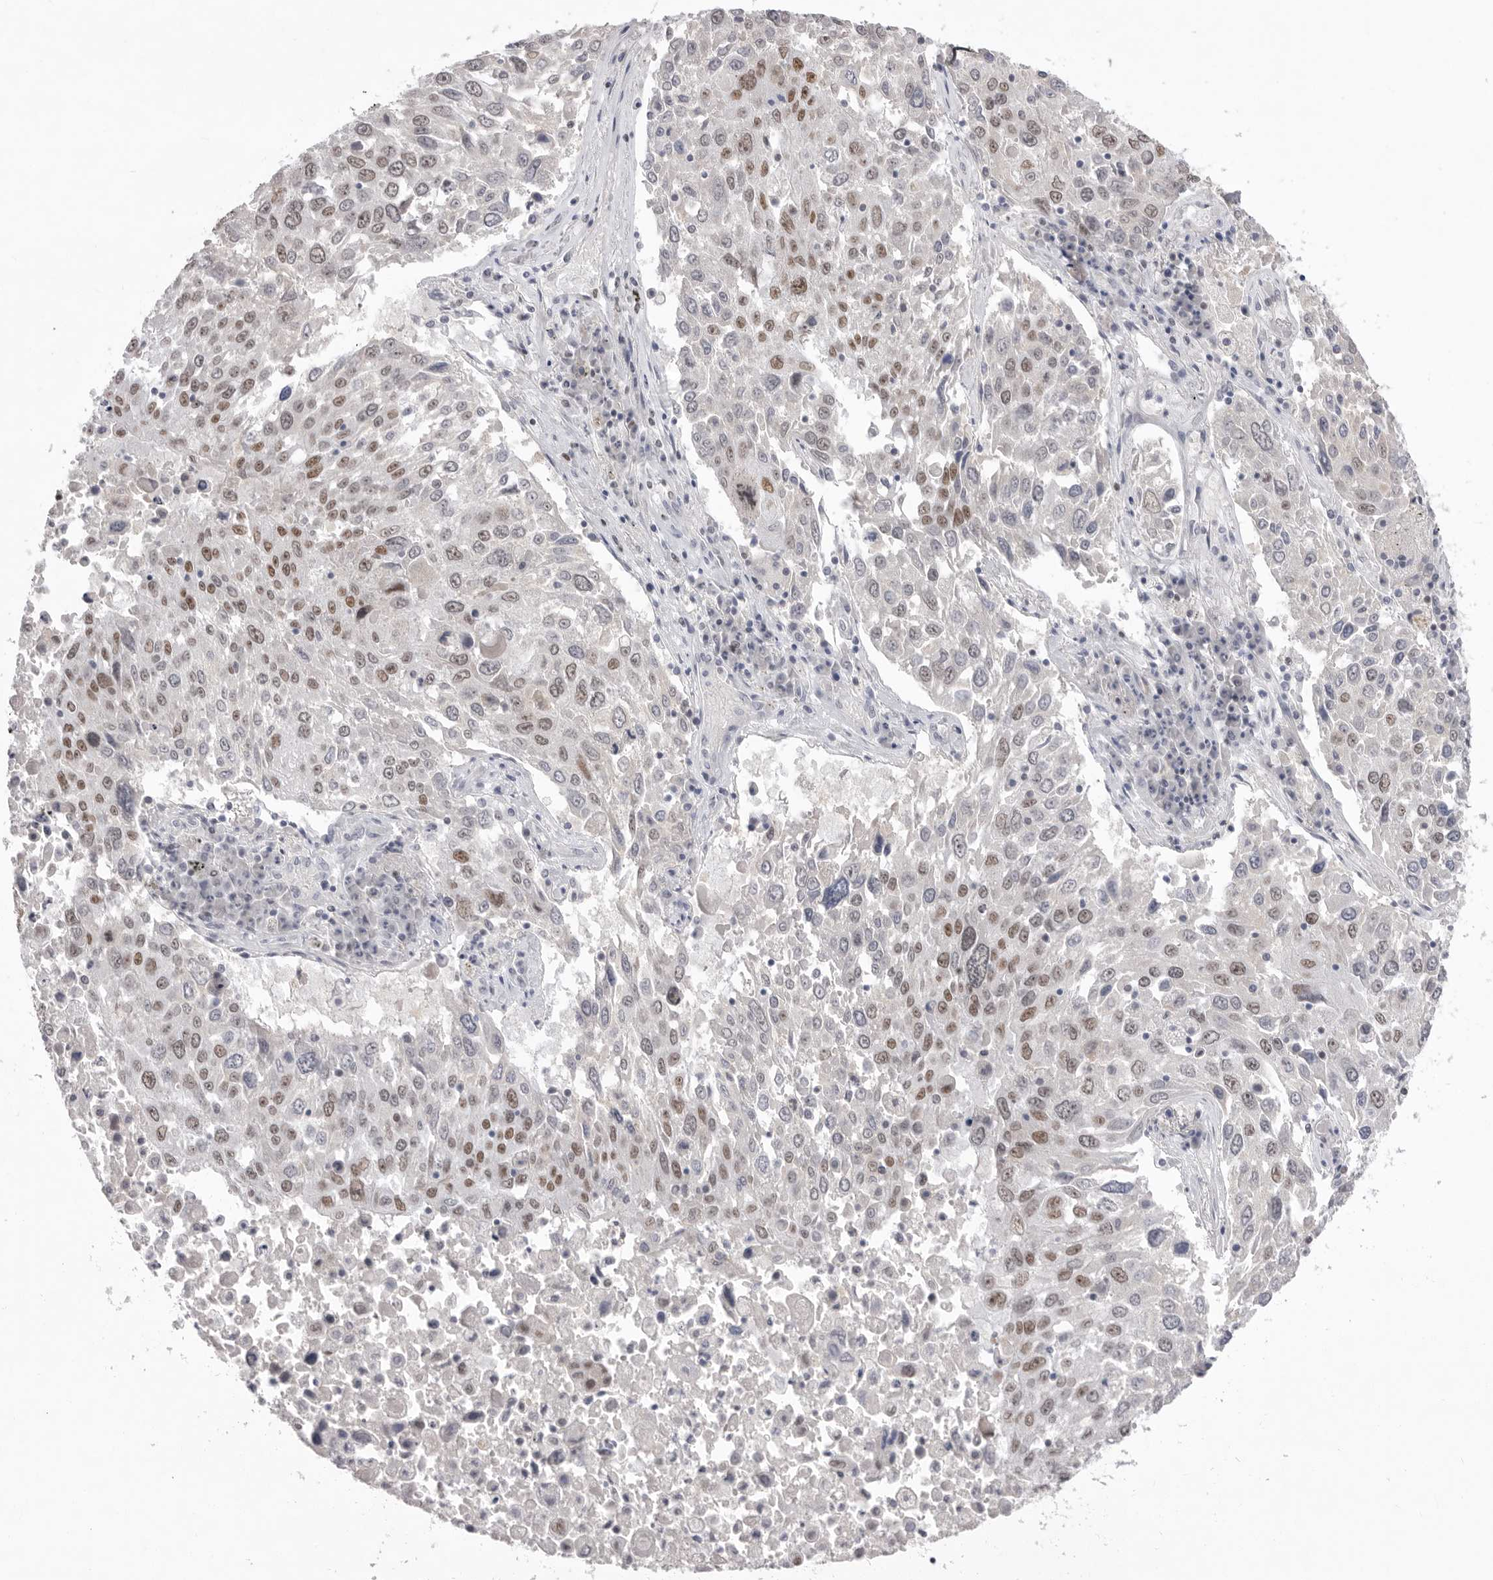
{"staining": {"intensity": "moderate", "quantity": "25%-75%", "location": "nuclear"}, "tissue": "lung cancer", "cell_type": "Tumor cells", "image_type": "cancer", "snomed": [{"axis": "morphology", "description": "Squamous cell carcinoma, NOS"}, {"axis": "topography", "description": "Lung"}], "caption": "Brown immunohistochemical staining in lung cancer (squamous cell carcinoma) shows moderate nuclear positivity in approximately 25%-75% of tumor cells.", "gene": "ZBTB7B", "patient": {"sex": "male", "age": 65}}